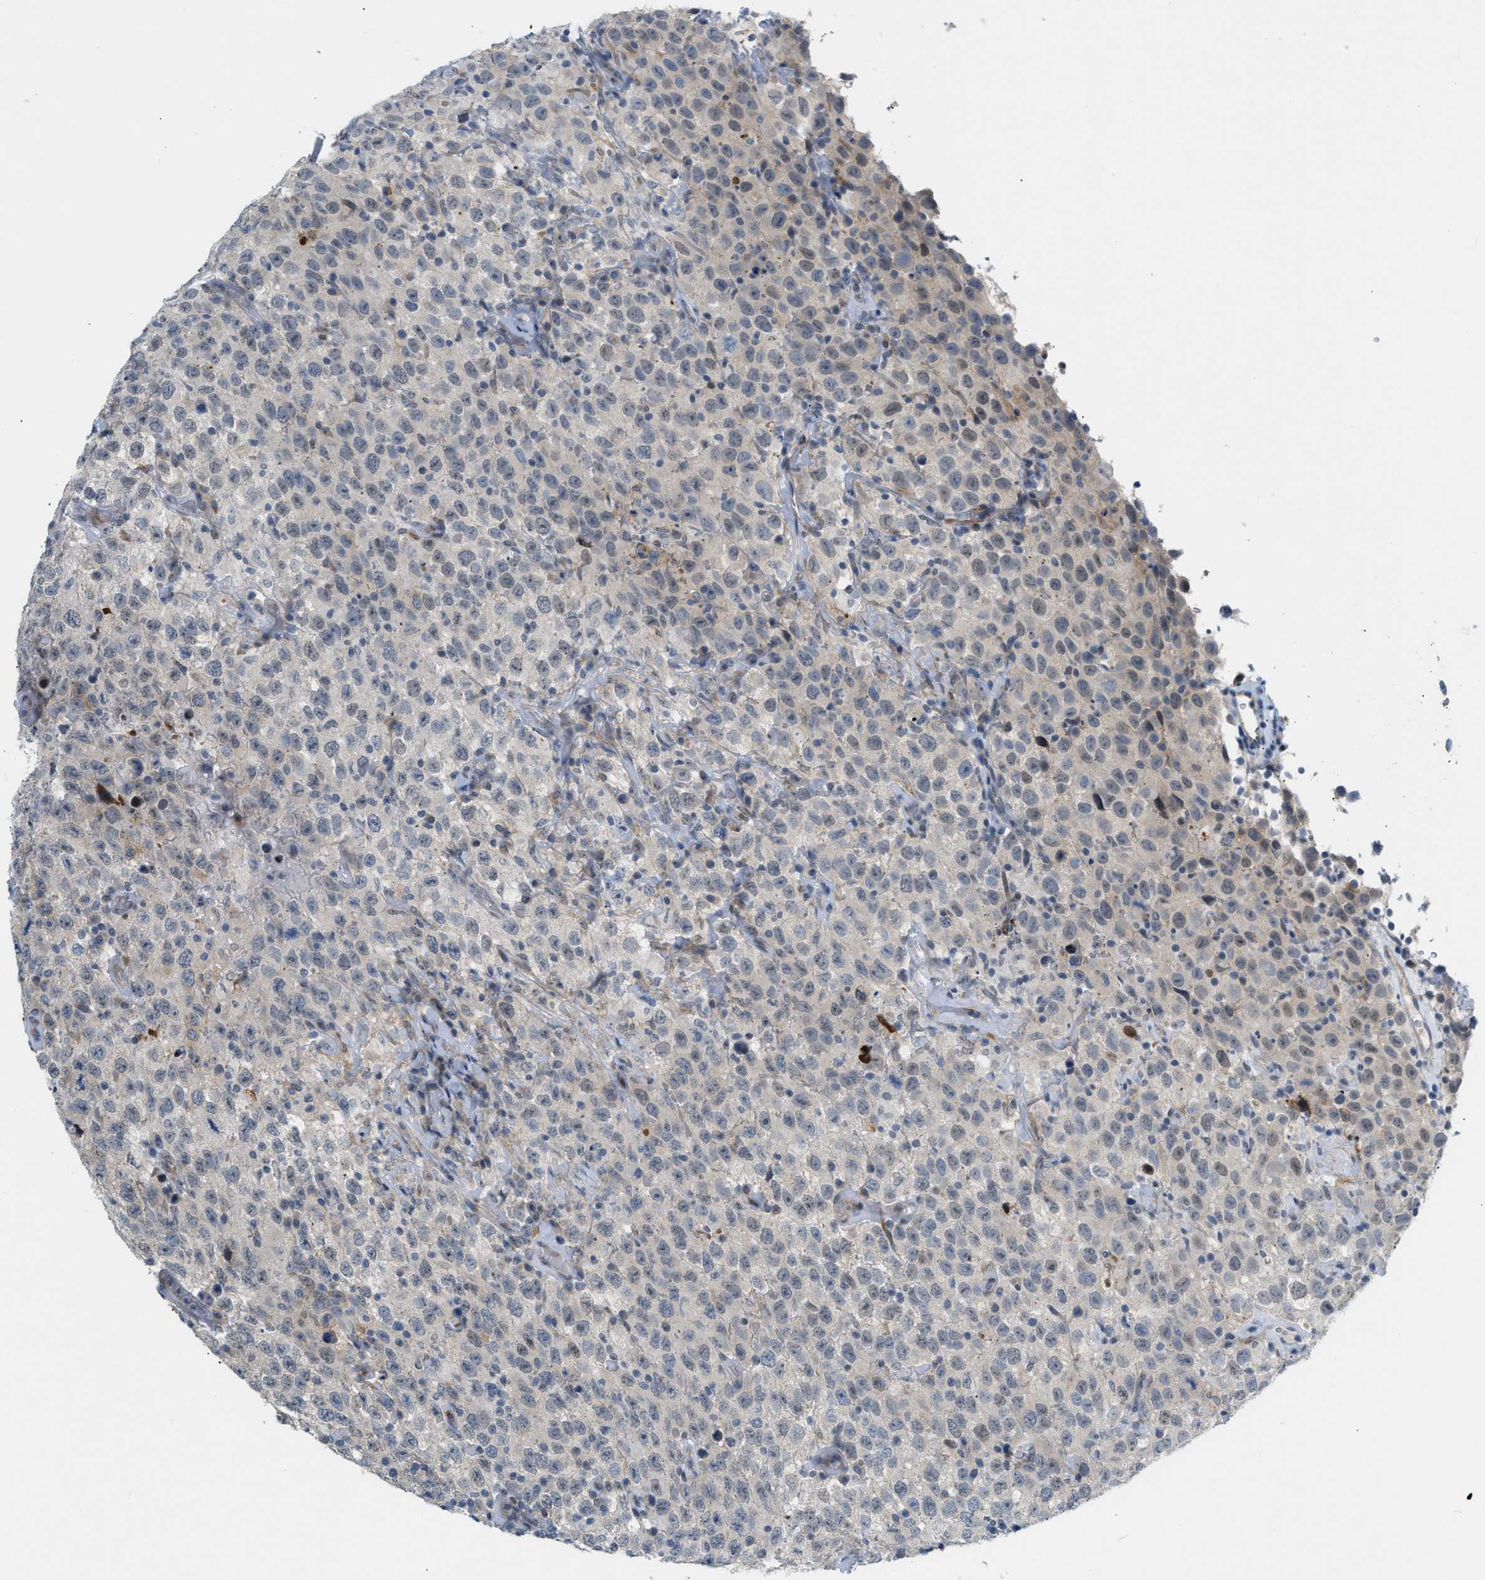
{"staining": {"intensity": "weak", "quantity": "<25%", "location": "cytoplasmic/membranous"}, "tissue": "testis cancer", "cell_type": "Tumor cells", "image_type": "cancer", "snomed": [{"axis": "morphology", "description": "Seminoma, NOS"}, {"axis": "topography", "description": "Testis"}], "caption": "Immunohistochemistry histopathology image of testis seminoma stained for a protein (brown), which displays no staining in tumor cells.", "gene": "ZNF408", "patient": {"sex": "male", "age": 41}}